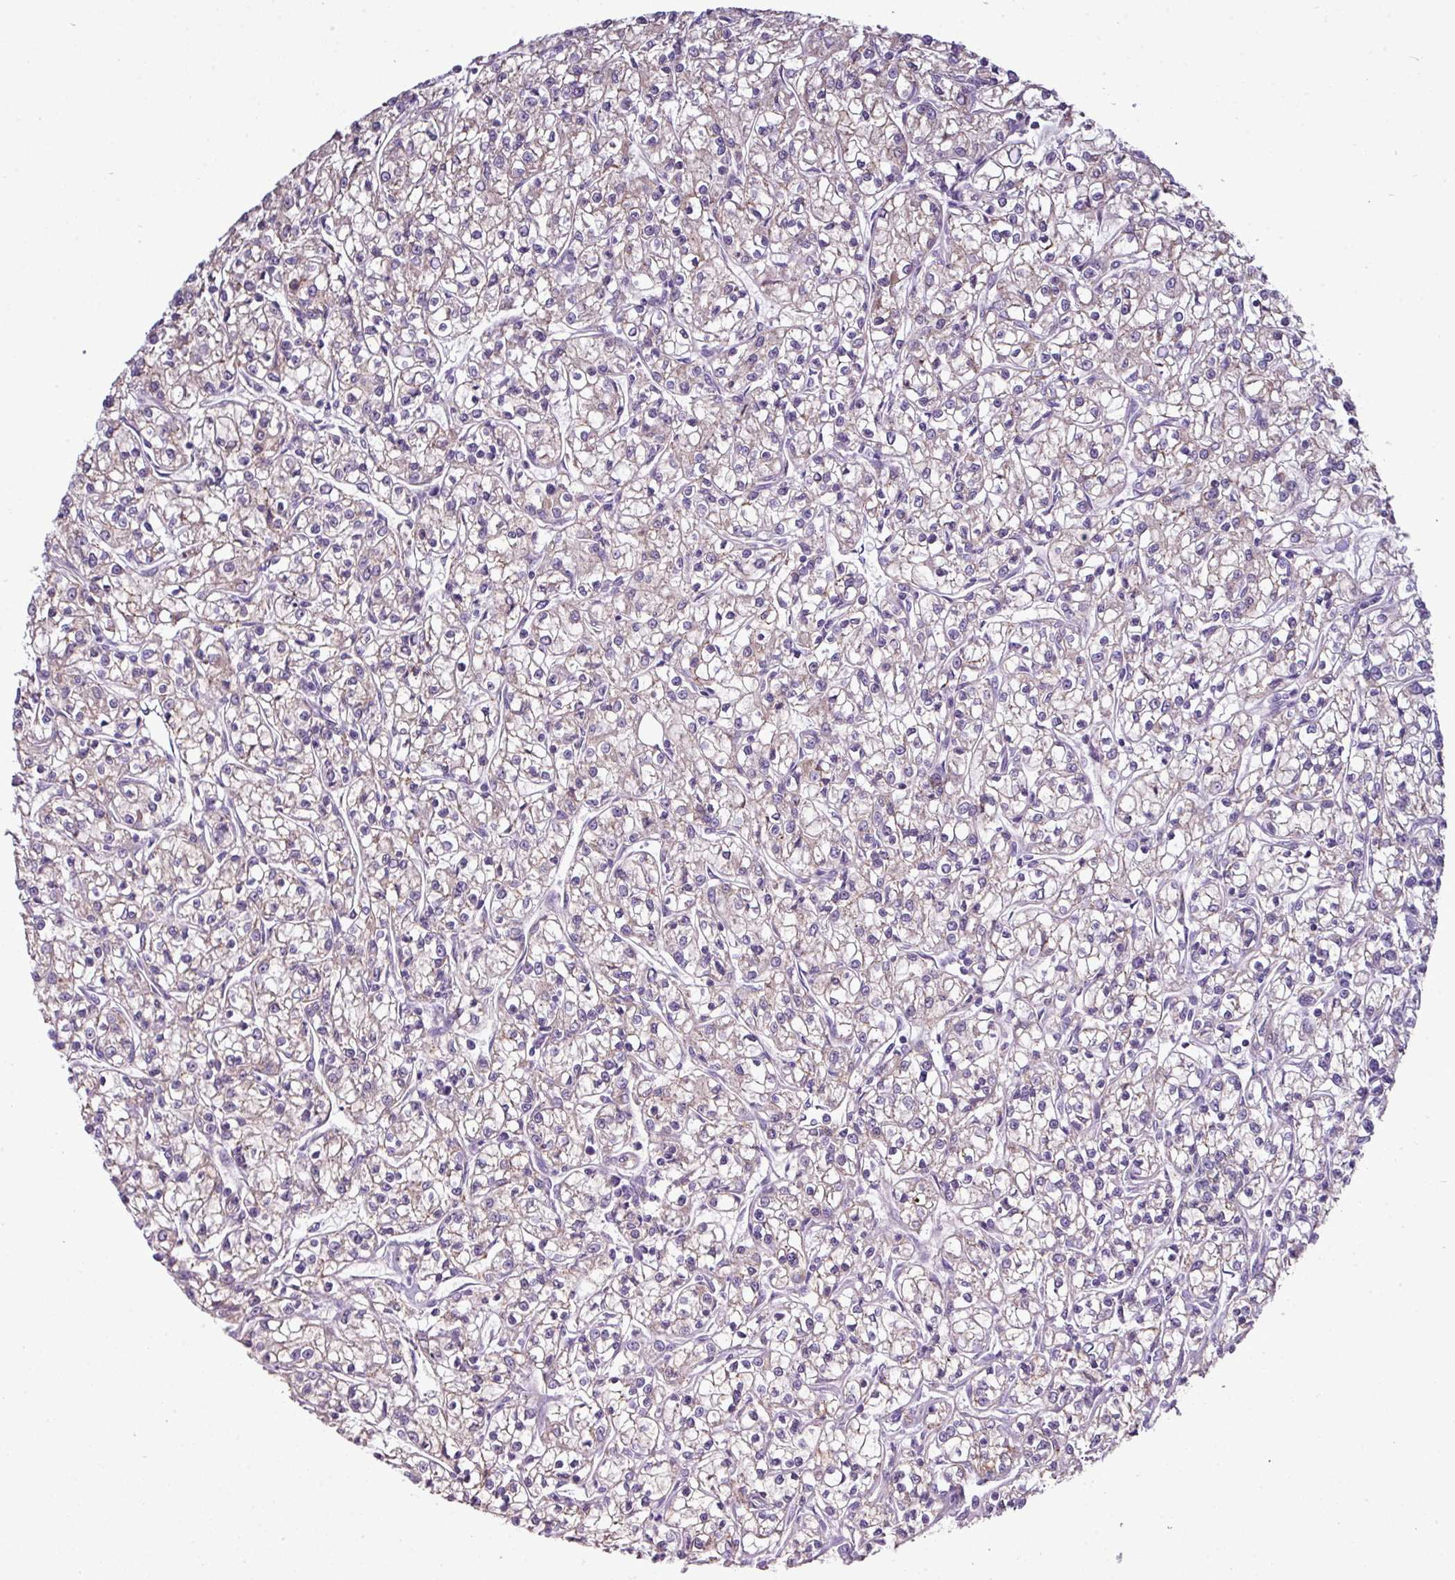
{"staining": {"intensity": "weak", "quantity": "<25%", "location": "cytoplasmic/membranous"}, "tissue": "renal cancer", "cell_type": "Tumor cells", "image_type": "cancer", "snomed": [{"axis": "morphology", "description": "Adenocarcinoma, NOS"}, {"axis": "topography", "description": "Kidney"}], "caption": "Renal cancer (adenocarcinoma) was stained to show a protein in brown. There is no significant positivity in tumor cells.", "gene": "AGAP5", "patient": {"sex": "female", "age": 59}}